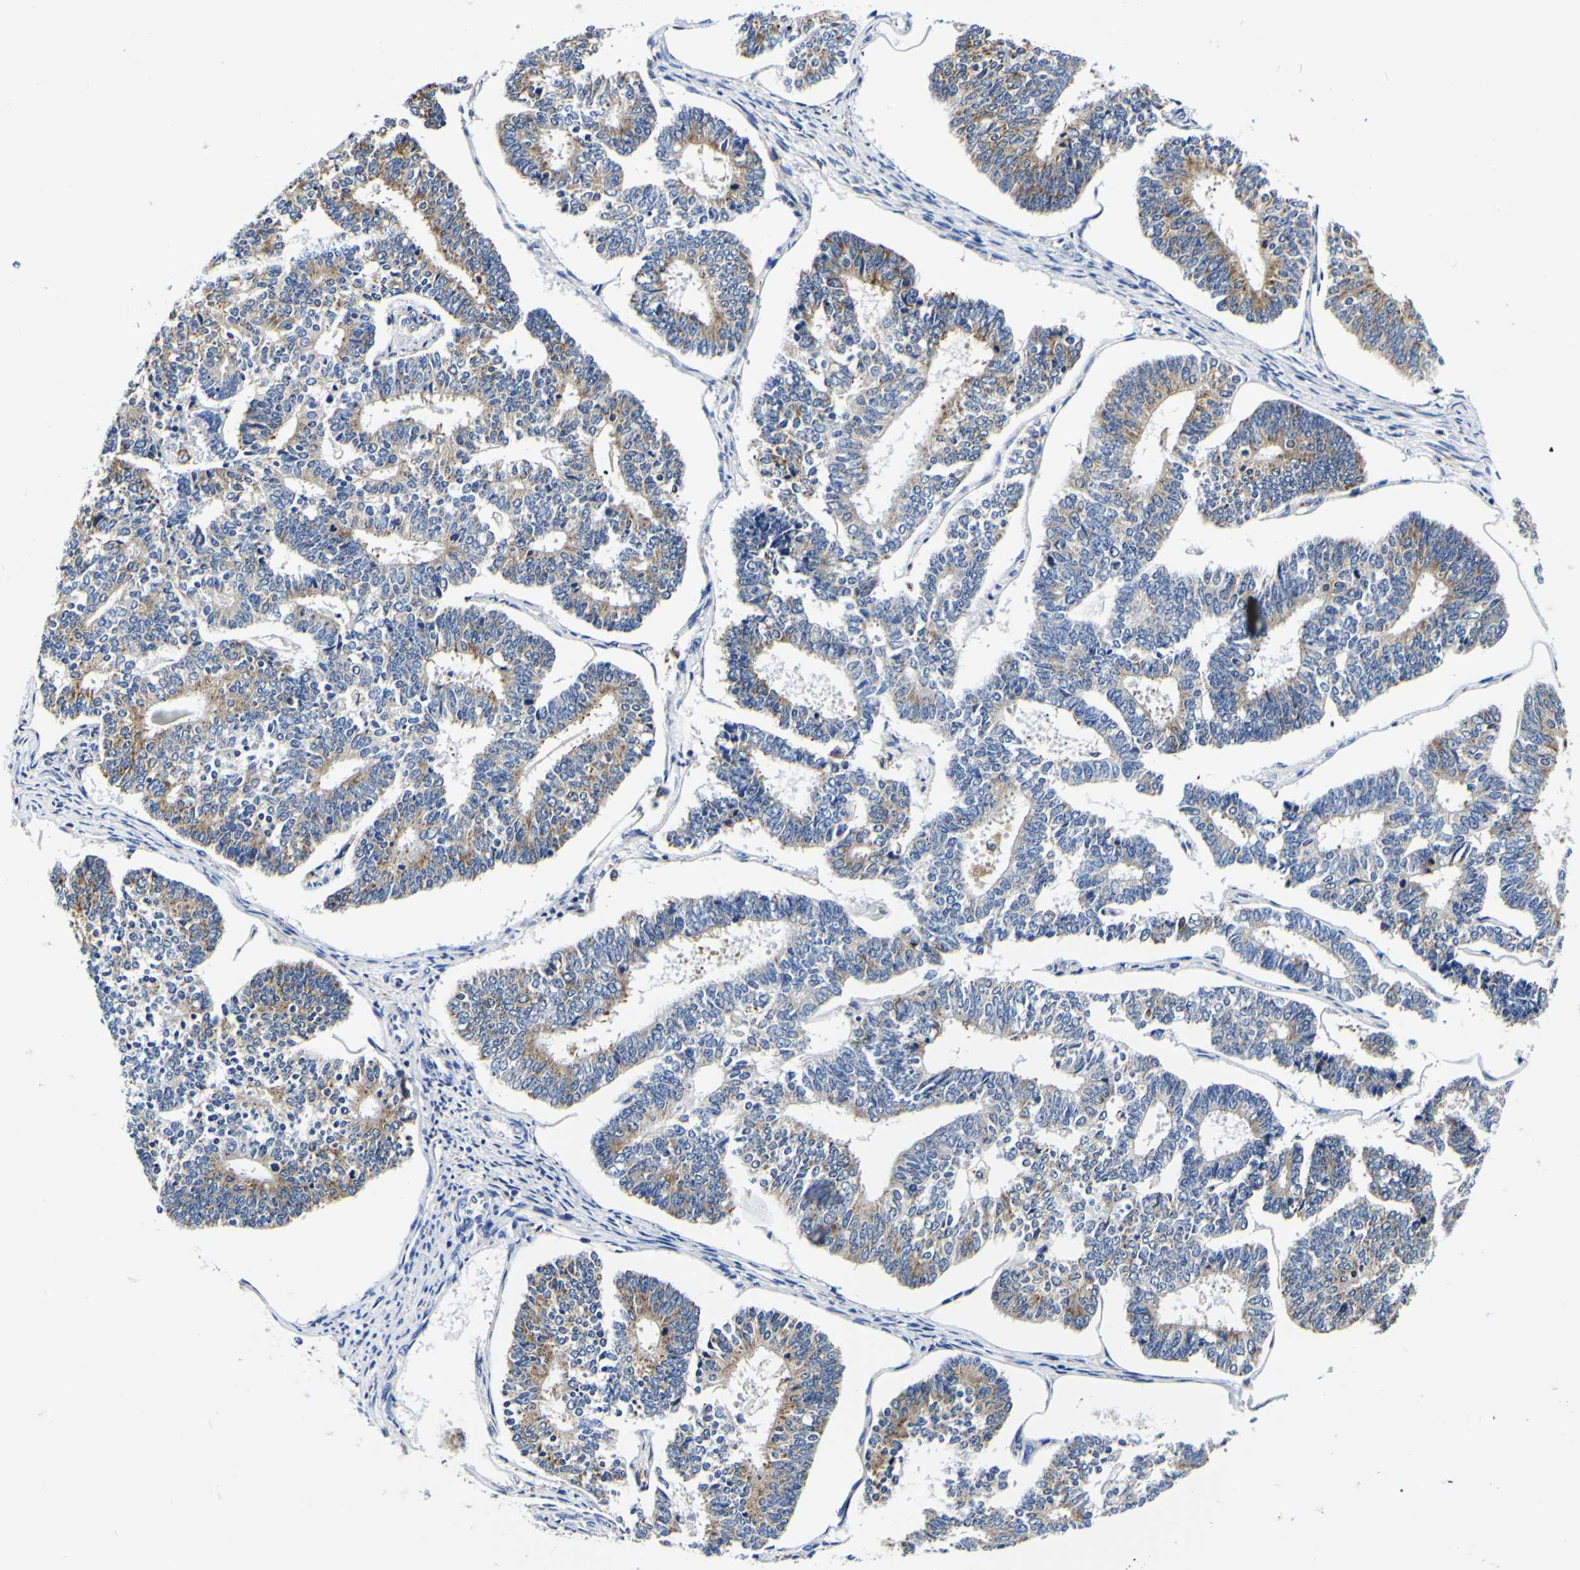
{"staining": {"intensity": "weak", "quantity": ">75%", "location": "cytoplasmic/membranous"}, "tissue": "endometrial cancer", "cell_type": "Tumor cells", "image_type": "cancer", "snomed": [{"axis": "morphology", "description": "Adenocarcinoma, NOS"}, {"axis": "topography", "description": "Endometrium"}], "caption": "A high-resolution photomicrograph shows IHC staining of endometrial adenocarcinoma, which displays weak cytoplasmic/membranous staining in about >75% of tumor cells.", "gene": "P4HB", "patient": {"sex": "female", "age": 70}}